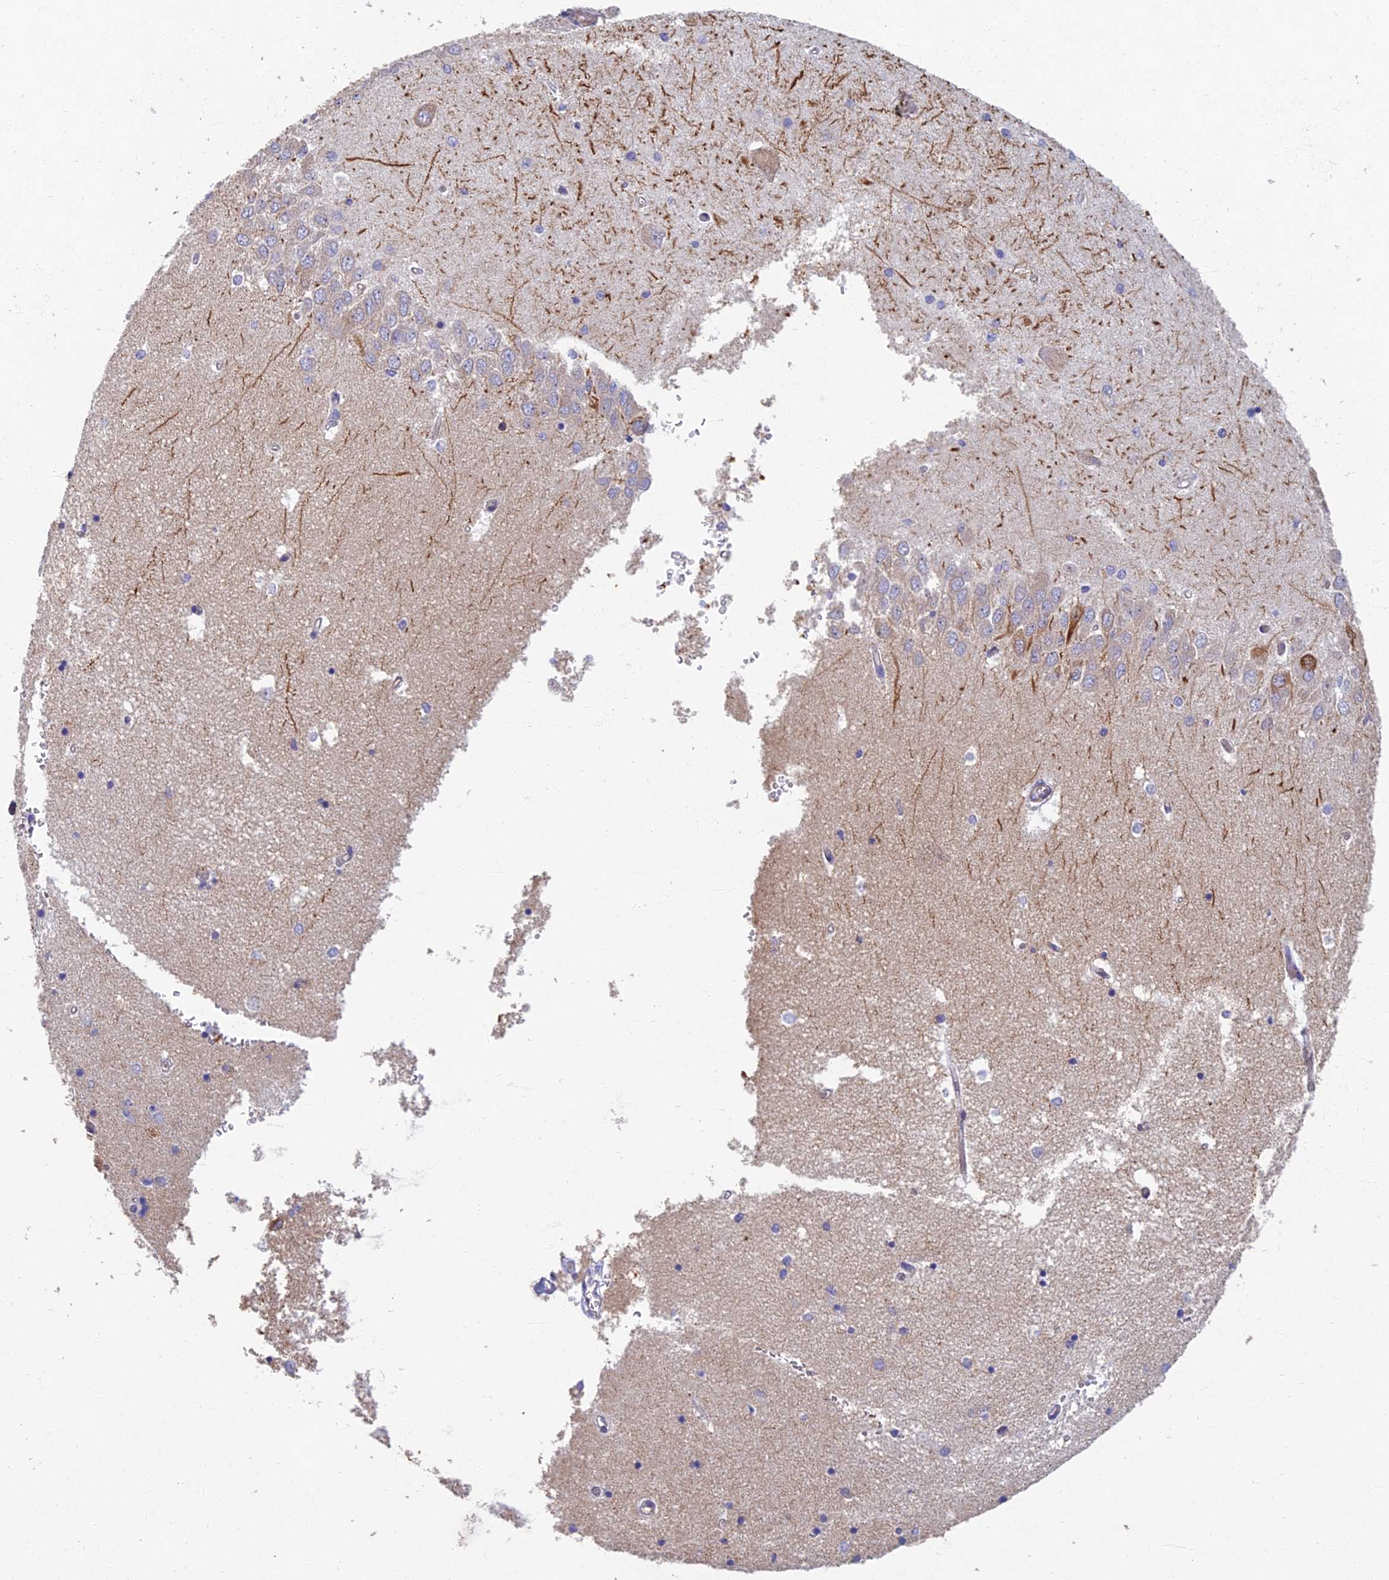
{"staining": {"intensity": "negative", "quantity": "none", "location": "none"}, "tissue": "hippocampus", "cell_type": "Glial cells", "image_type": "normal", "snomed": [{"axis": "morphology", "description": "Normal tissue, NOS"}, {"axis": "topography", "description": "Hippocampus"}], "caption": "A micrograph of hippocampus stained for a protein reveals no brown staining in glial cells. (Brightfield microscopy of DAB (3,3'-diaminobenzidine) IHC at high magnification).", "gene": "RHBDL2", "patient": {"sex": "male", "age": 45}}